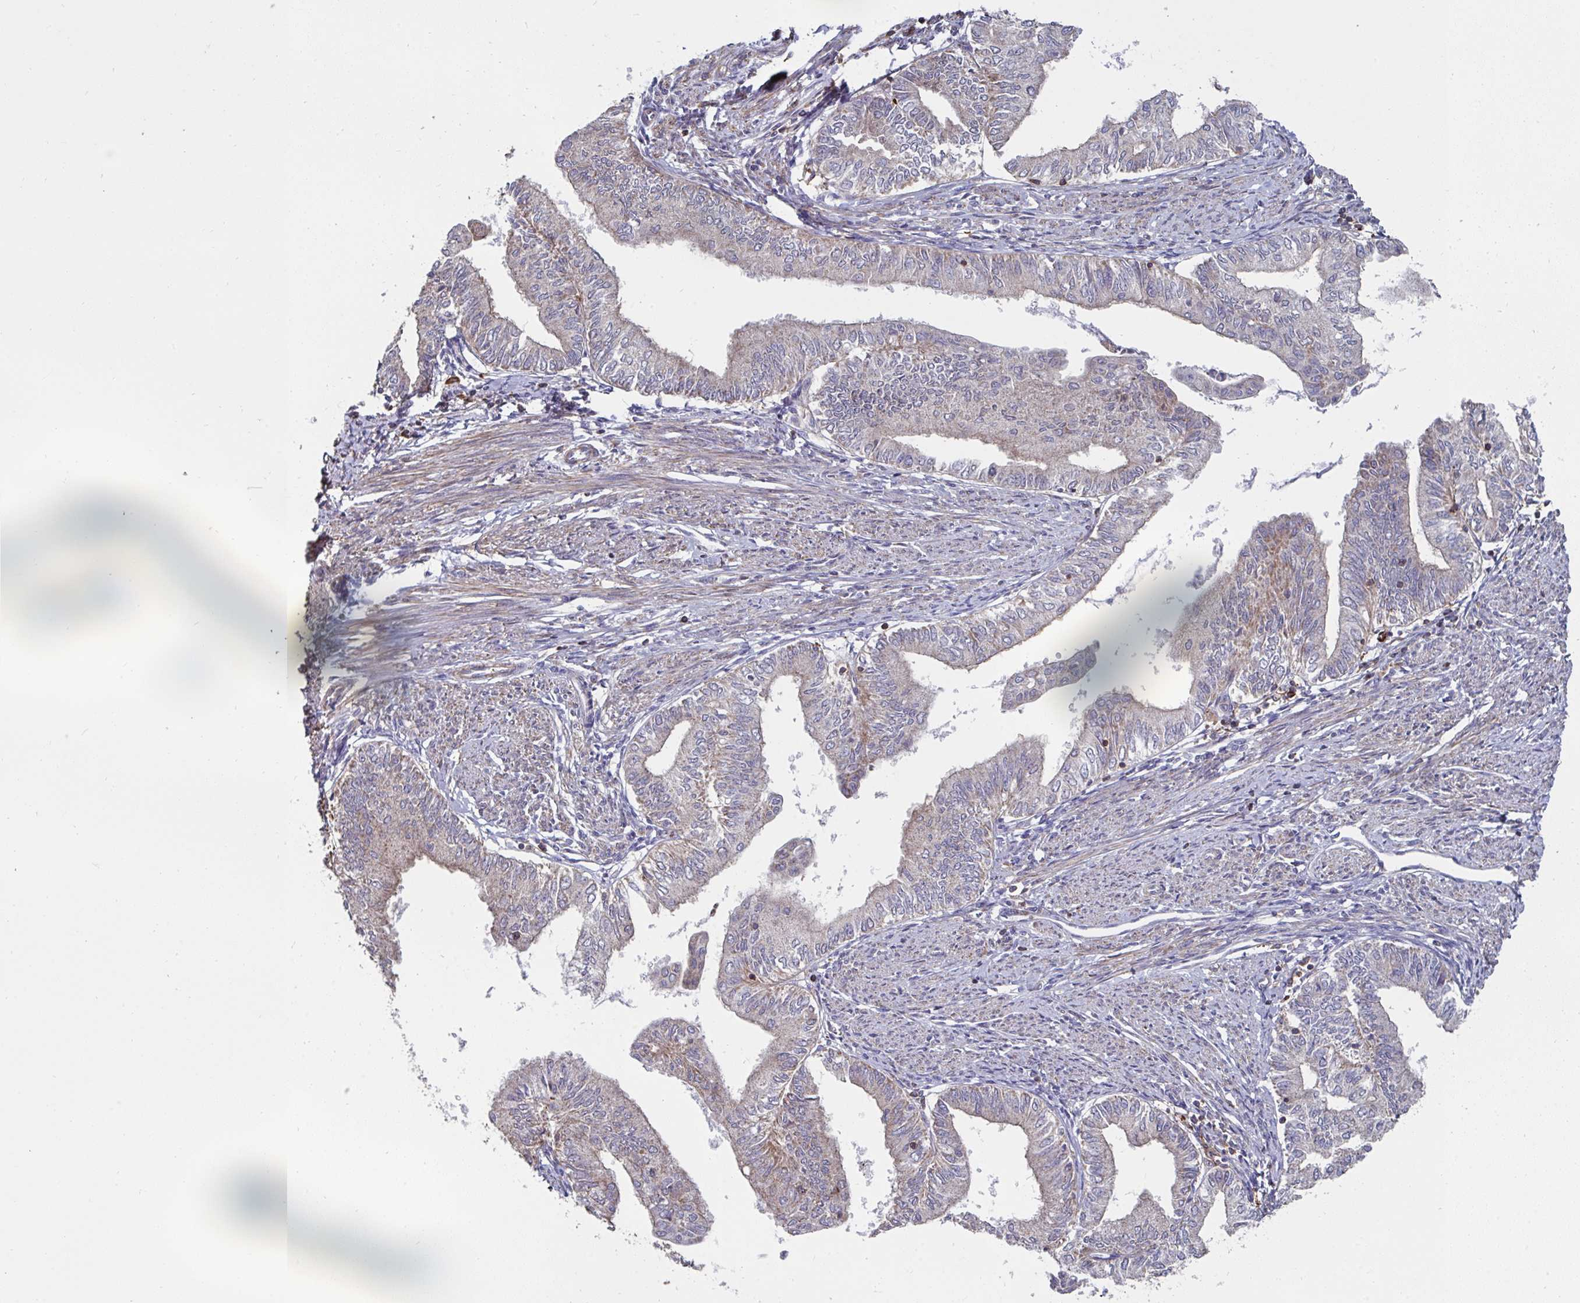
{"staining": {"intensity": "weak", "quantity": "<25%", "location": "cytoplasmic/membranous"}, "tissue": "endometrial cancer", "cell_type": "Tumor cells", "image_type": "cancer", "snomed": [{"axis": "morphology", "description": "Adenocarcinoma, NOS"}, {"axis": "topography", "description": "Endometrium"}], "caption": "The micrograph reveals no significant positivity in tumor cells of endometrial cancer.", "gene": "DZANK1", "patient": {"sex": "female", "age": 66}}